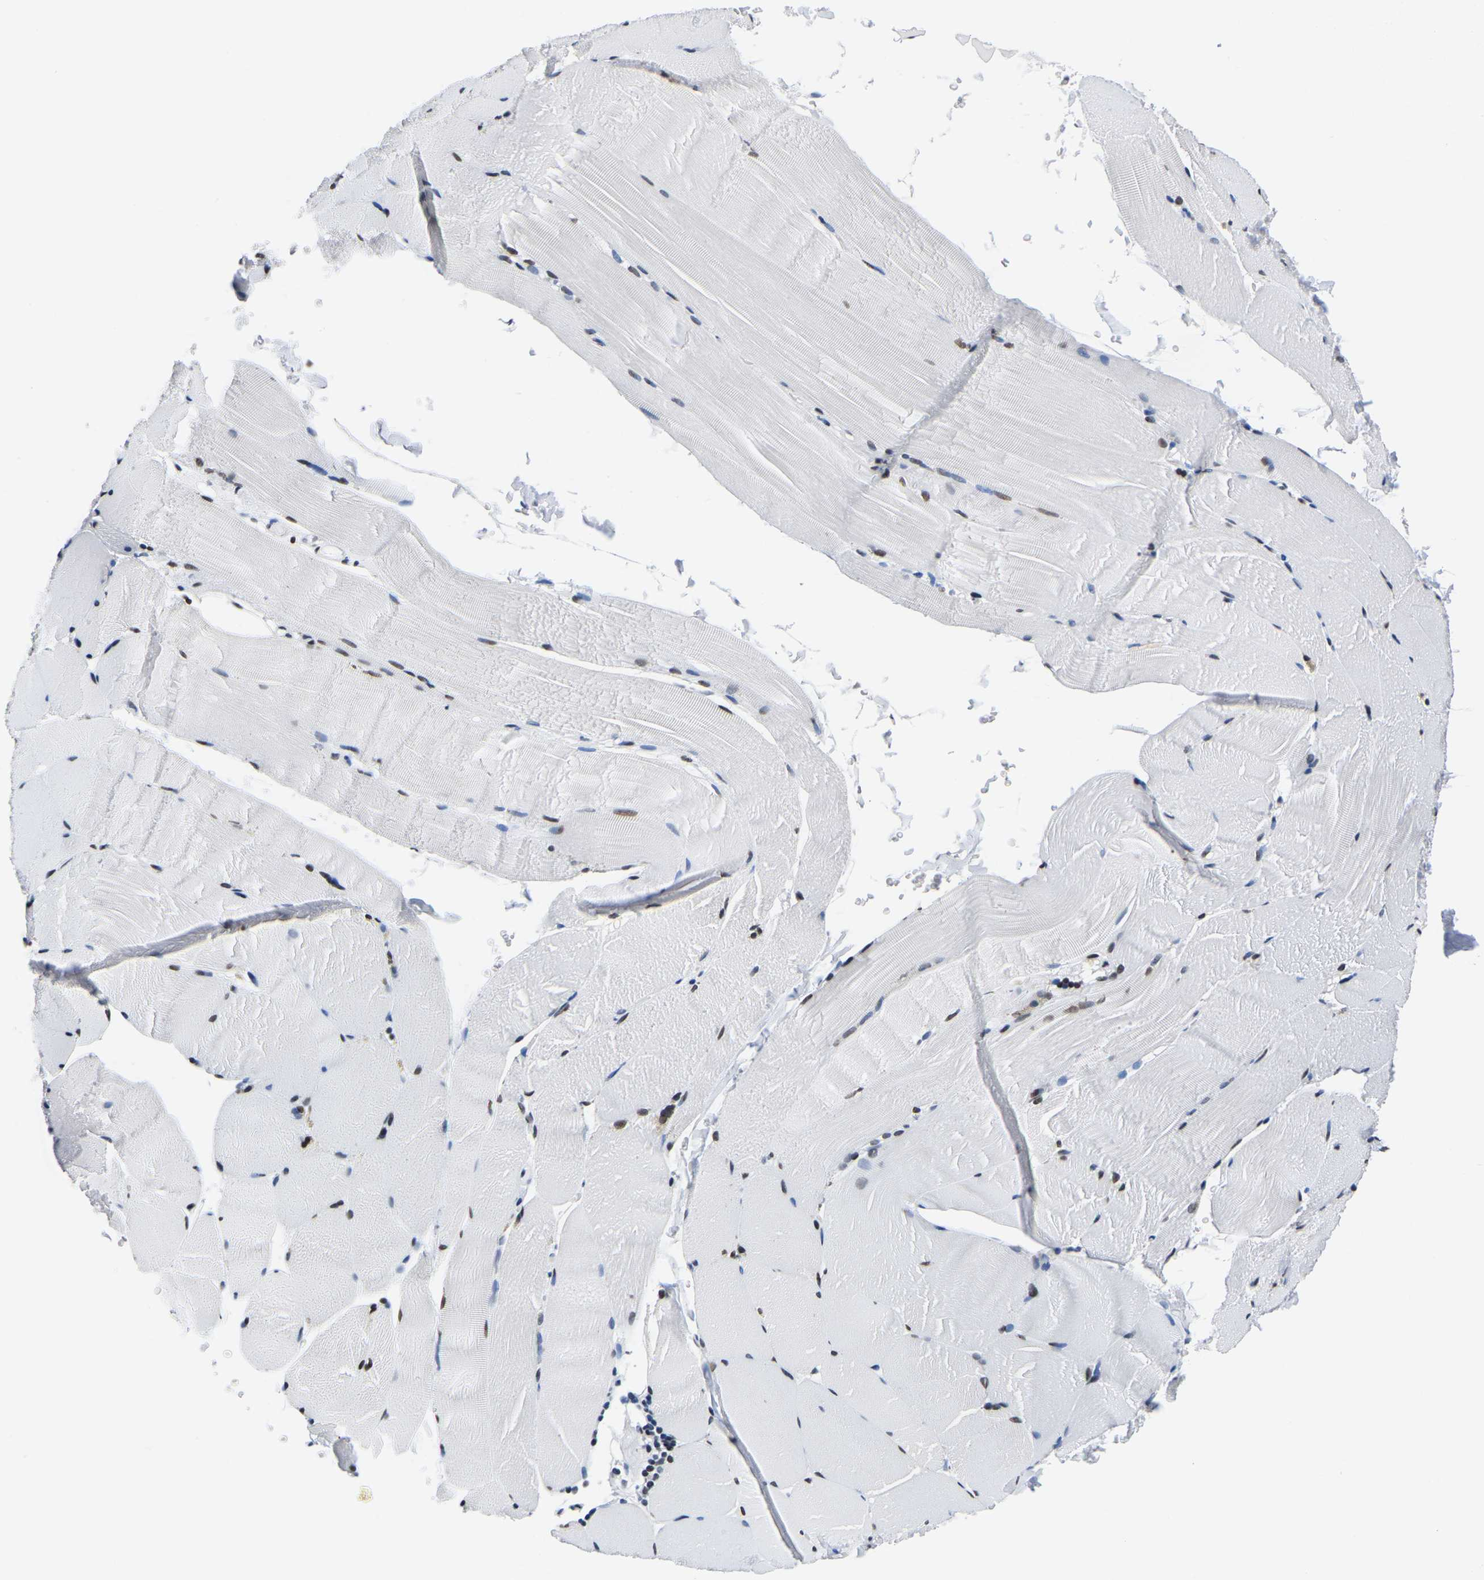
{"staining": {"intensity": "moderate", "quantity": "25%-75%", "location": "nuclear"}, "tissue": "skeletal muscle", "cell_type": "Myocytes", "image_type": "normal", "snomed": [{"axis": "morphology", "description": "Normal tissue, NOS"}, {"axis": "topography", "description": "Skin"}, {"axis": "topography", "description": "Skeletal muscle"}], "caption": "DAB immunohistochemical staining of benign skeletal muscle demonstrates moderate nuclear protein staining in approximately 25%-75% of myocytes.", "gene": "UBA1", "patient": {"sex": "male", "age": 83}}